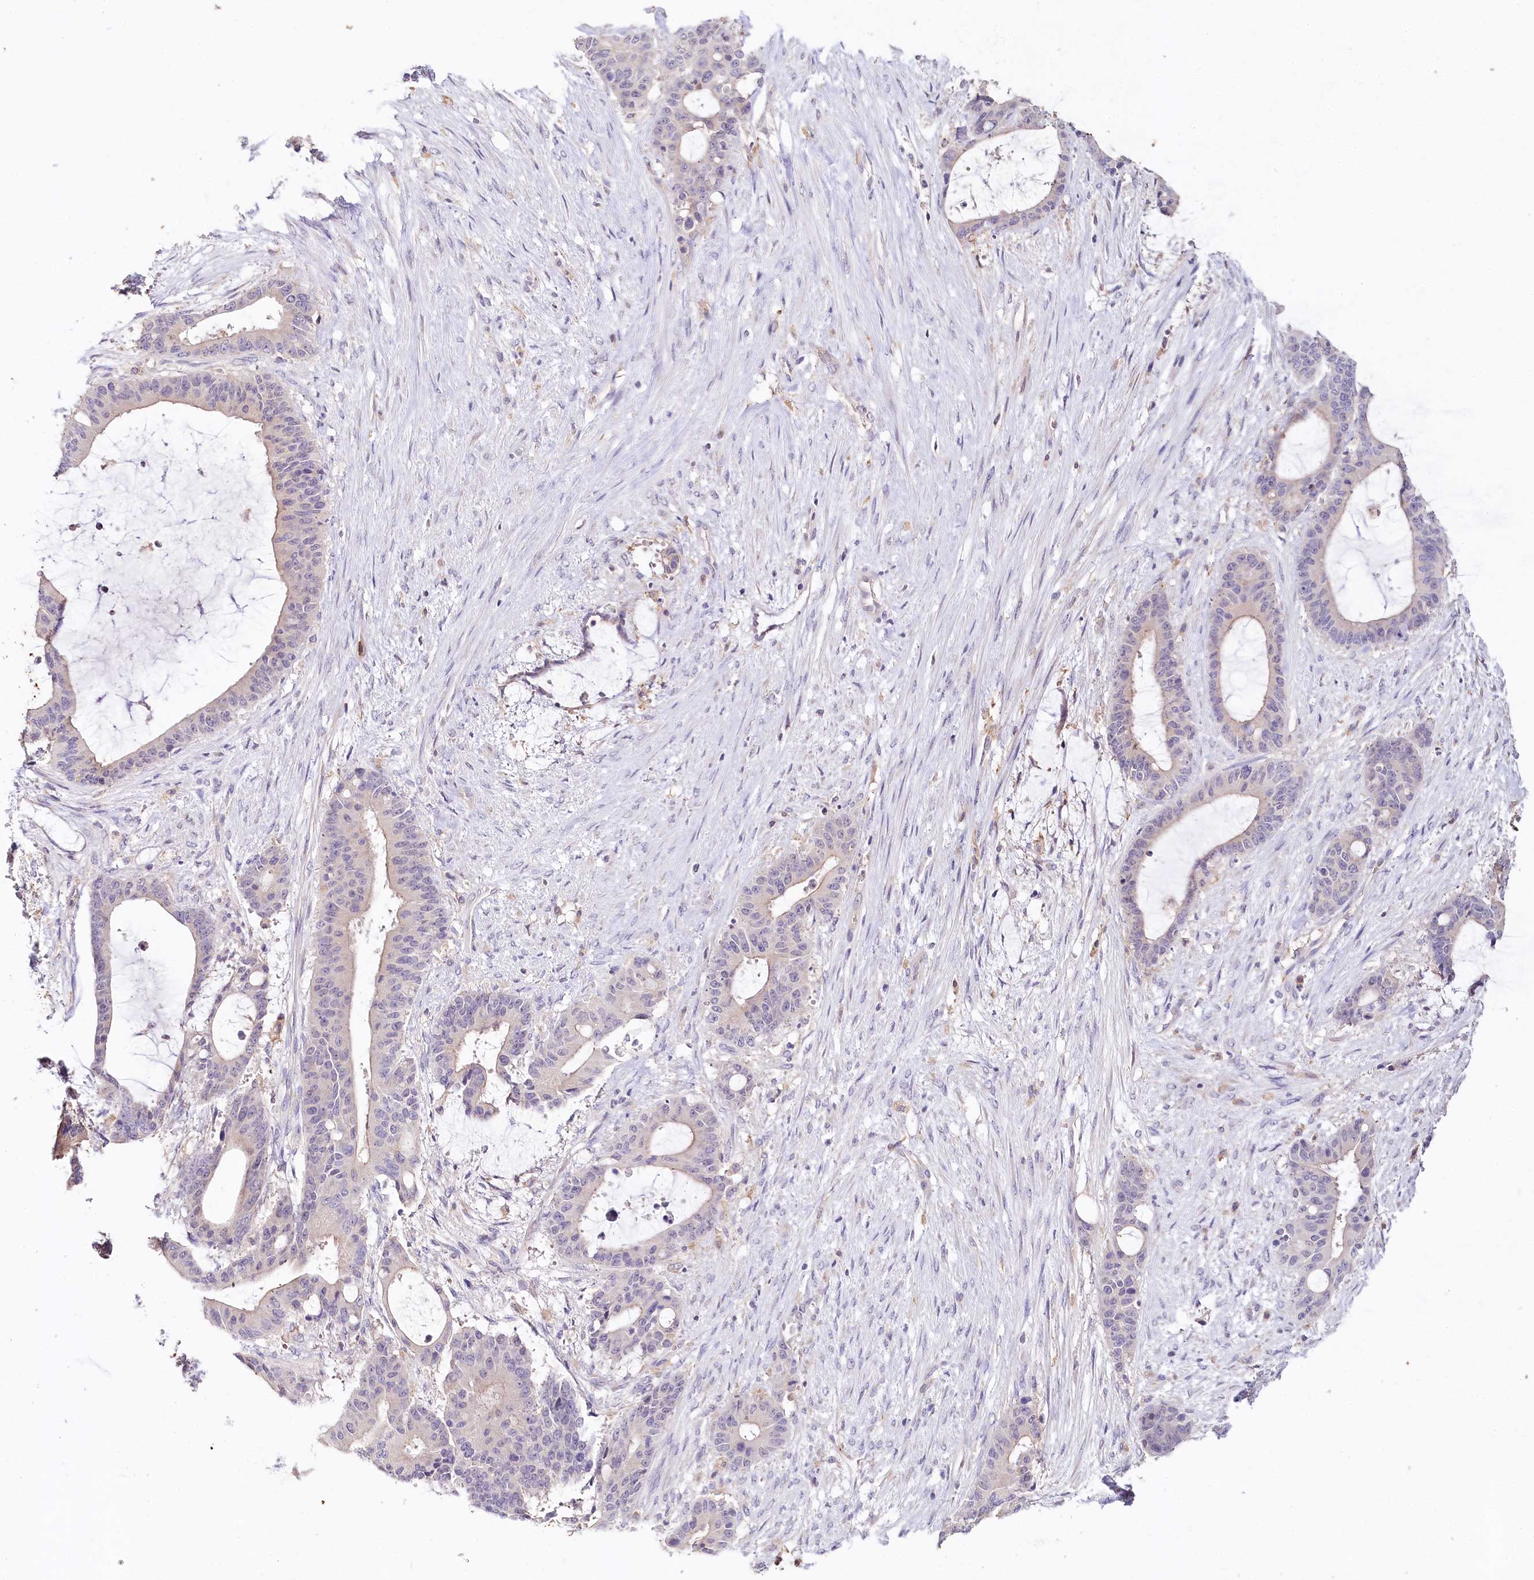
{"staining": {"intensity": "negative", "quantity": "none", "location": "none"}, "tissue": "liver cancer", "cell_type": "Tumor cells", "image_type": "cancer", "snomed": [{"axis": "morphology", "description": "Normal tissue, NOS"}, {"axis": "morphology", "description": "Cholangiocarcinoma"}, {"axis": "topography", "description": "Liver"}, {"axis": "topography", "description": "Peripheral nerve tissue"}], "caption": "Tumor cells show no significant protein staining in liver cholangiocarcinoma. (DAB (3,3'-diaminobenzidine) IHC visualized using brightfield microscopy, high magnification).", "gene": "DAPK1", "patient": {"sex": "female", "age": 73}}